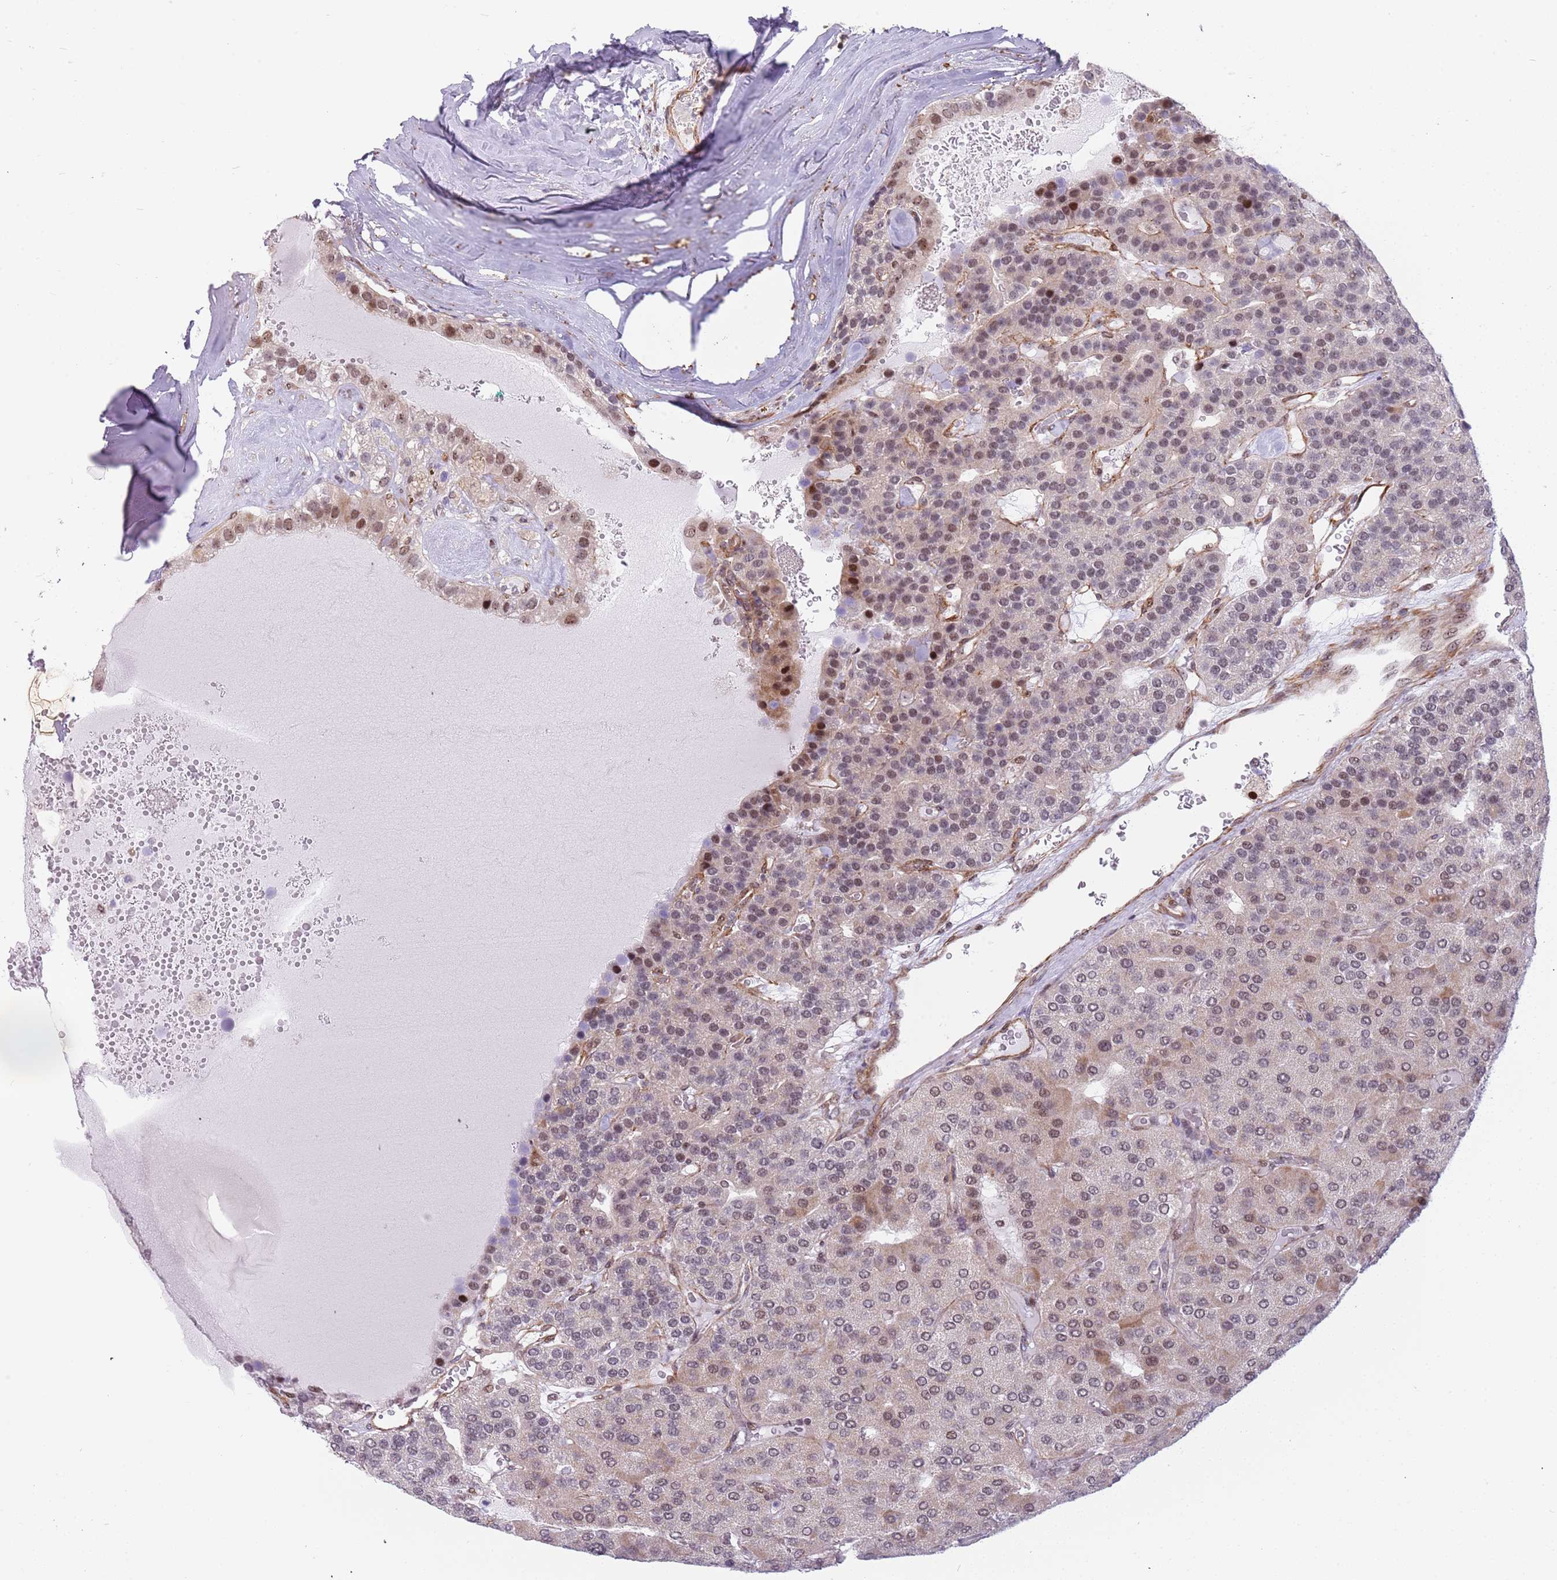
{"staining": {"intensity": "moderate", "quantity": "25%-75%", "location": "nuclear"}, "tissue": "parathyroid gland", "cell_type": "Glandular cells", "image_type": "normal", "snomed": [{"axis": "morphology", "description": "Normal tissue, NOS"}, {"axis": "morphology", "description": "Adenoma, NOS"}, {"axis": "topography", "description": "Parathyroid gland"}], "caption": "Moderate nuclear expression for a protein is present in about 25%-75% of glandular cells of unremarkable parathyroid gland using immunohistochemistry.", "gene": "LRMDA", "patient": {"sex": "female", "age": 86}}